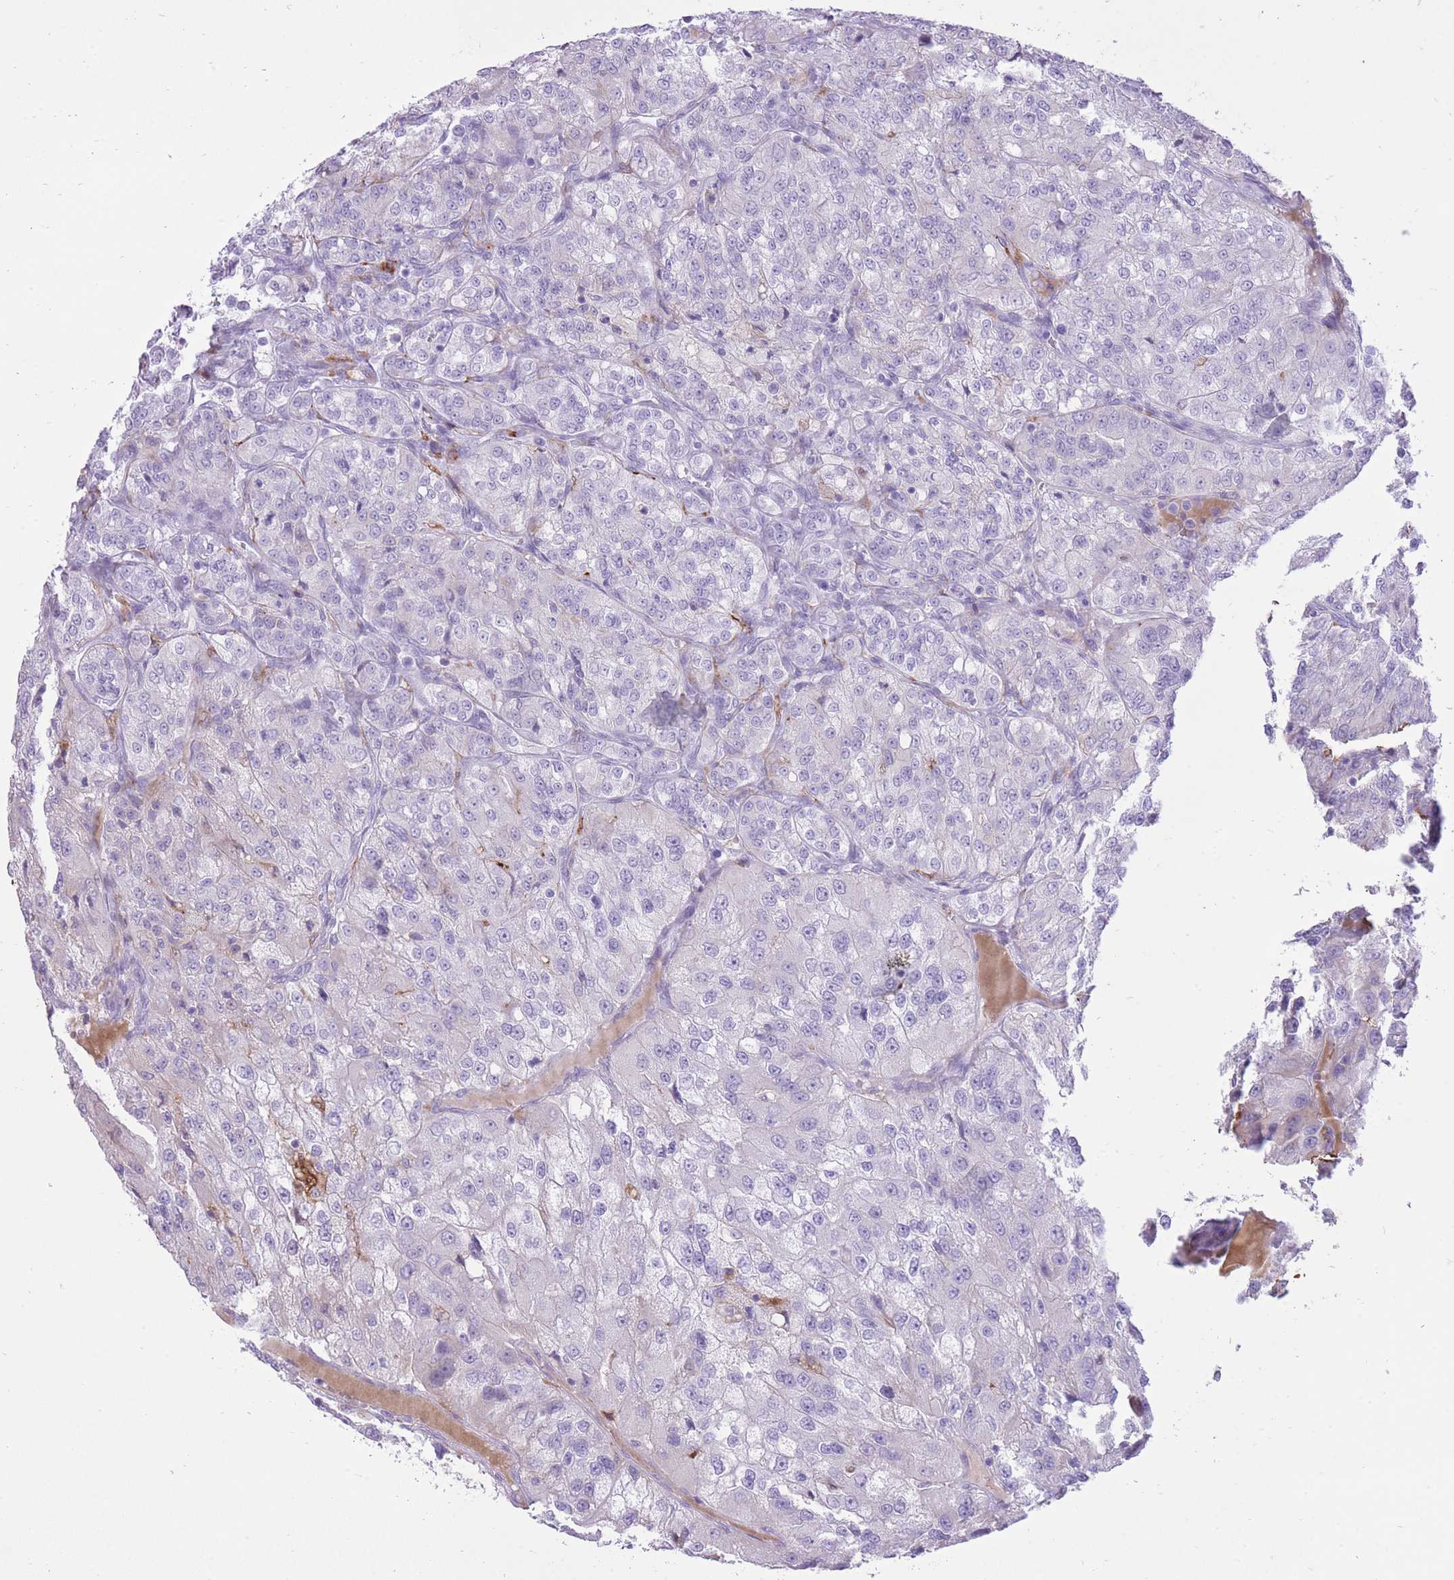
{"staining": {"intensity": "negative", "quantity": "none", "location": "none"}, "tissue": "renal cancer", "cell_type": "Tumor cells", "image_type": "cancer", "snomed": [{"axis": "morphology", "description": "Adenocarcinoma, NOS"}, {"axis": "topography", "description": "Kidney"}], "caption": "Tumor cells show no significant staining in renal adenocarcinoma.", "gene": "MEIS3", "patient": {"sex": "female", "age": 63}}